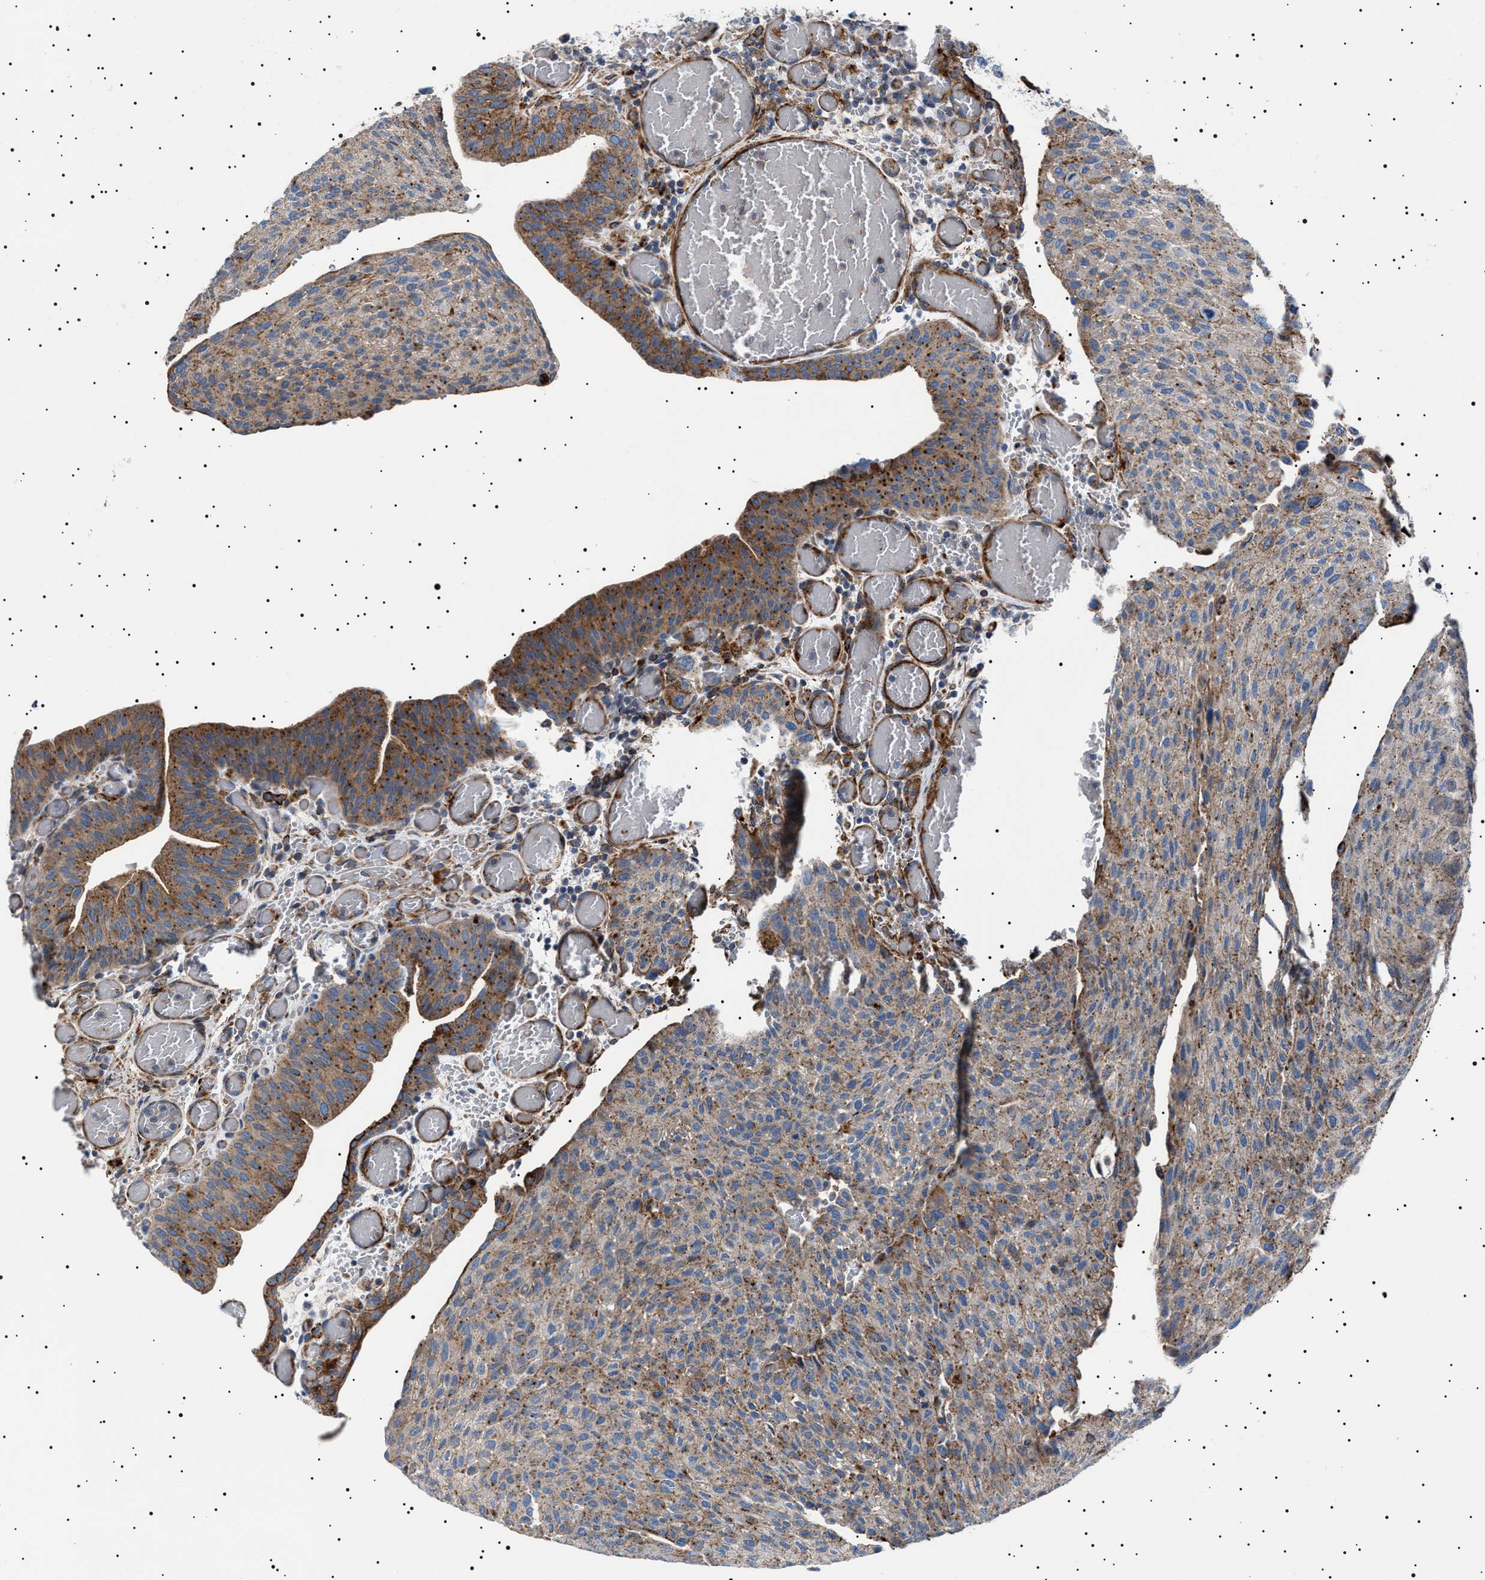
{"staining": {"intensity": "moderate", "quantity": ">75%", "location": "cytoplasmic/membranous"}, "tissue": "urothelial cancer", "cell_type": "Tumor cells", "image_type": "cancer", "snomed": [{"axis": "morphology", "description": "Urothelial carcinoma, Low grade"}, {"axis": "morphology", "description": "Urothelial carcinoma, High grade"}, {"axis": "topography", "description": "Urinary bladder"}], "caption": "Immunohistochemical staining of urothelial cancer exhibits medium levels of moderate cytoplasmic/membranous protein positivity in approximately >75% of tumor cells.", "gene": "NEU1", "patient": {"sex": "male", "age": 35}}